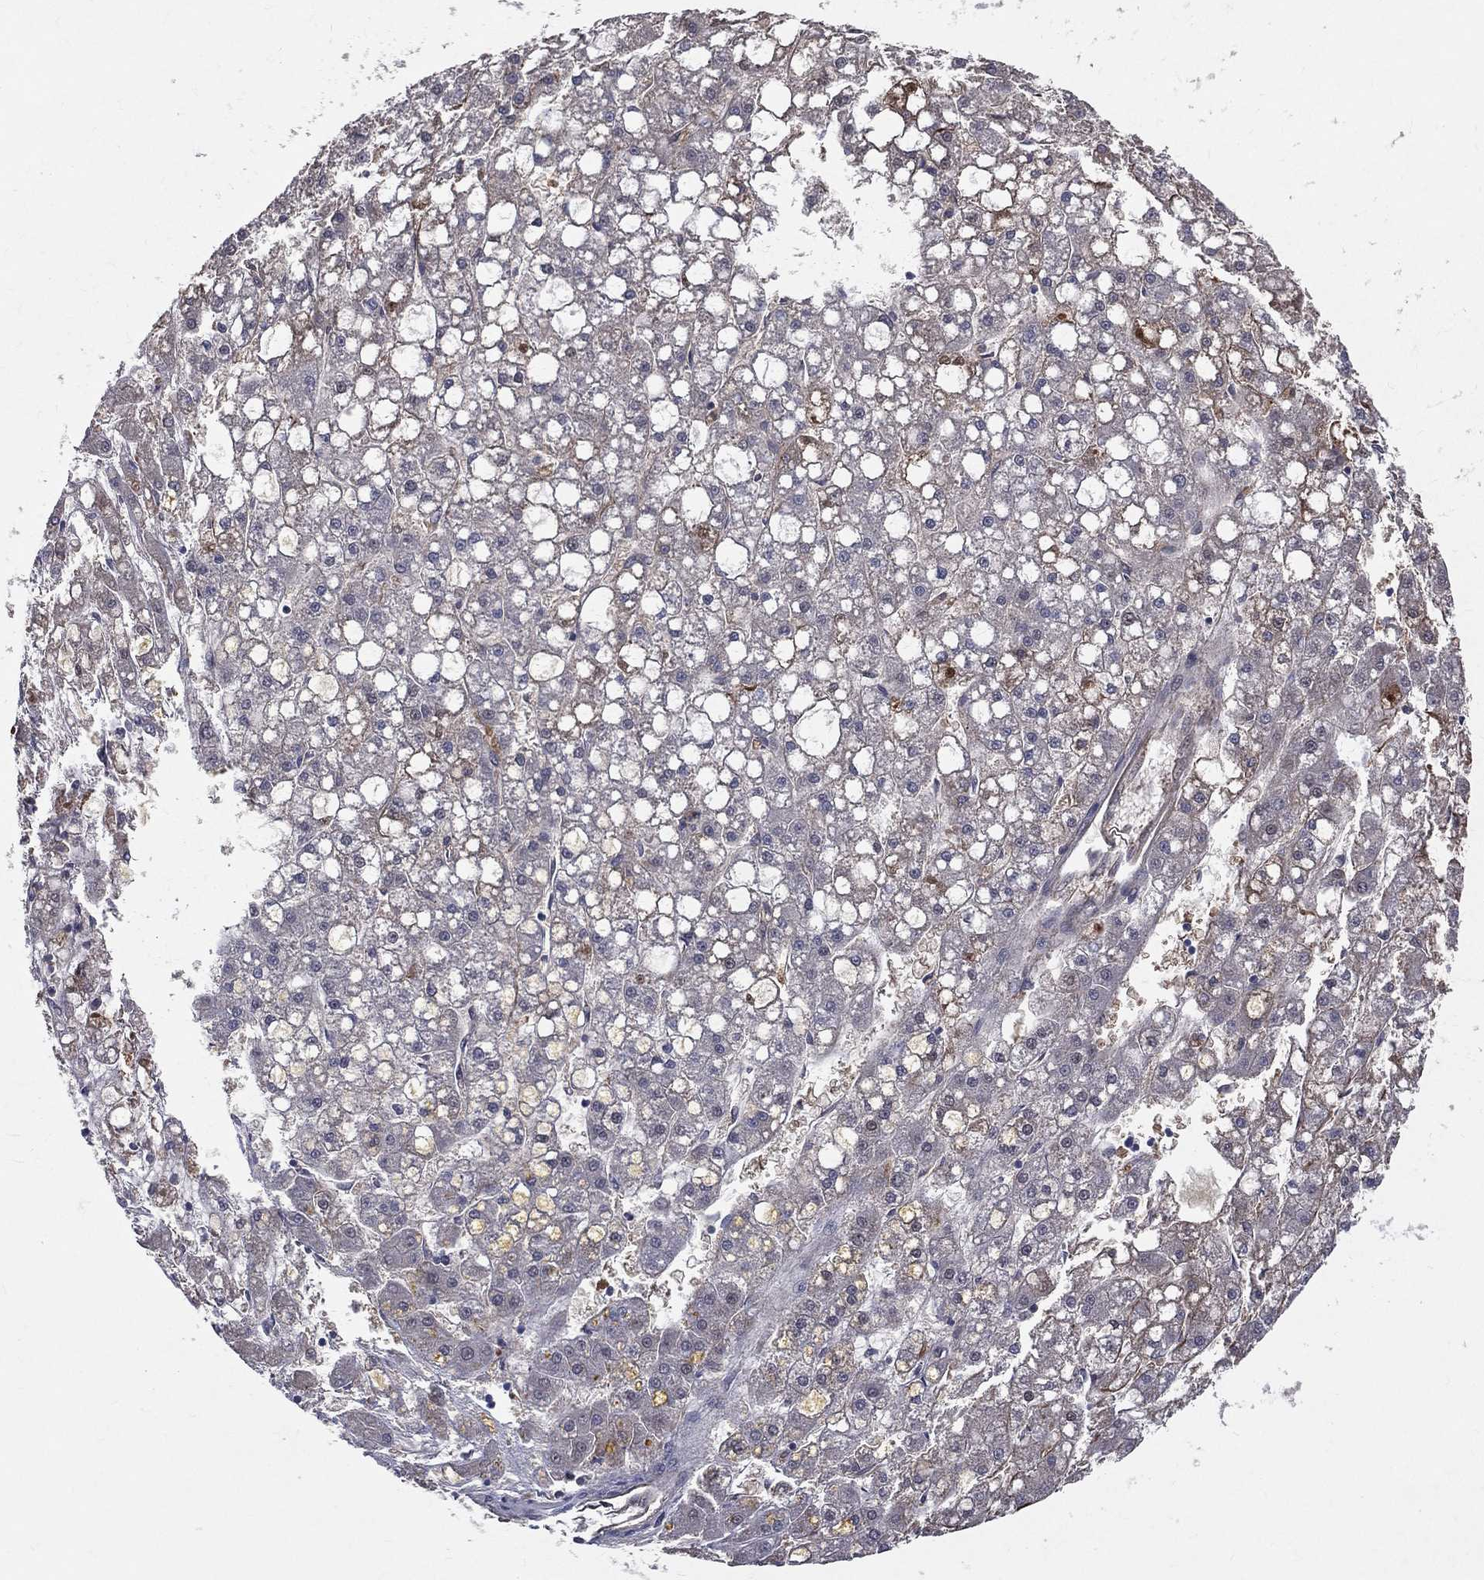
{"staining": {"intensity": "negative", "quantity": "none", "location": "none"}, "tissue": "liver cancer", "cell_type": "Tumor cells", "image_type": "cancer", "snomed": [{"axis": "morphology", "description": "Carcinoma, Hepatocellular, NOS"}, {"axis": "topography", "description": "Liver"}], "caption": "IHC histopathology image of neoplastic tissue: human liver cancer stained with DAB (3,3'-diaminobenzidine) displays no significant protein expression in tumor cells.", "gene": "GMPR2", "patient": {"sex": "male", "age": 67}}